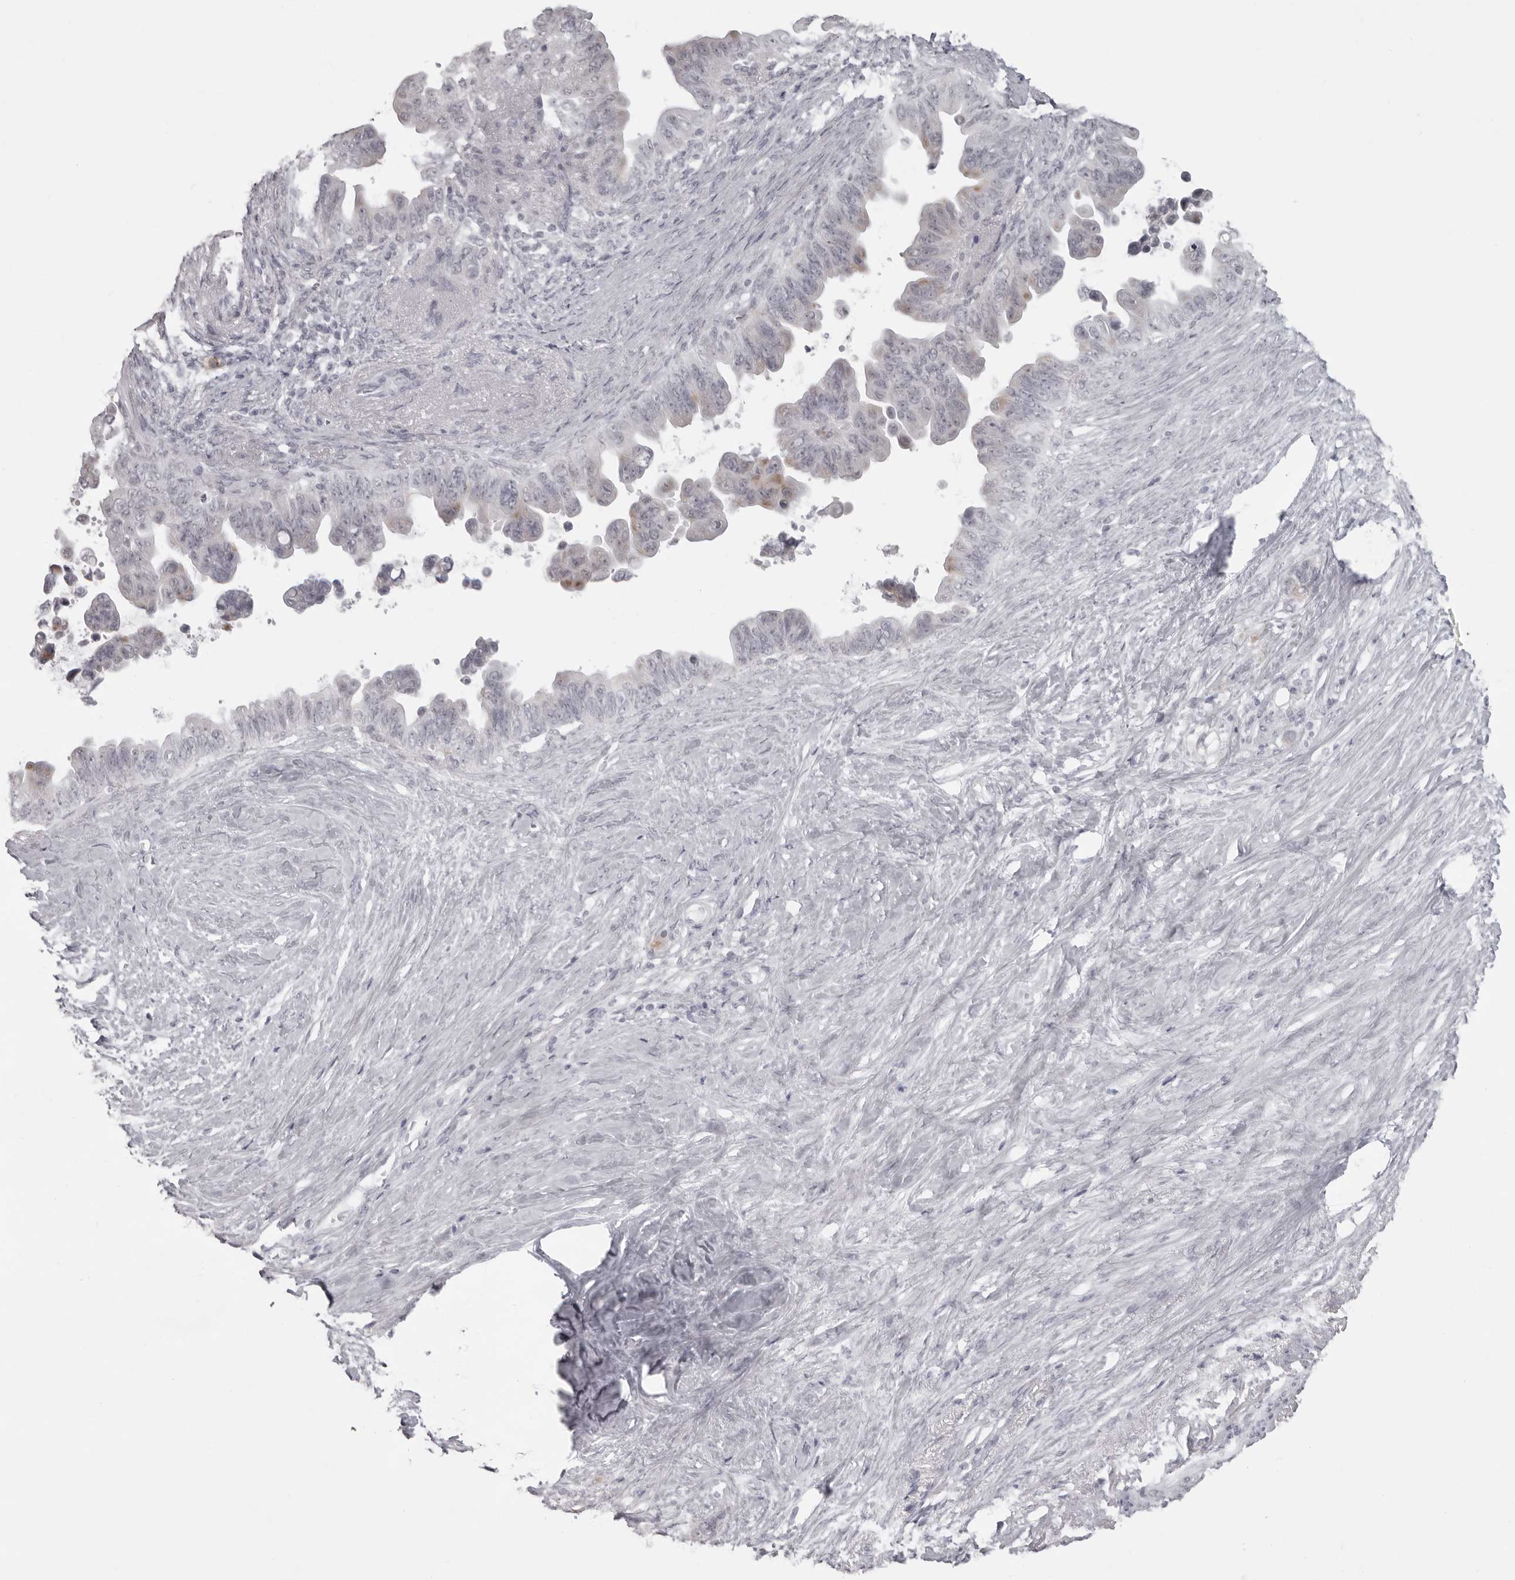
{"staining": {"intensity": "moderate", "quantity": "<25%", "location": "cytoplasmic/membranous"}, "tissue": "pancreatic cancer", "cell_type": "Tumor cells", "image_type": "cancer", "snomed": [{"axis": "morphology", "description": "Adenocarcinoma, NOS"}, {"axis": "topography", "description": "Pancreas"}], "caption": "Immunohistochemical staining of pancreatic adenocarcinoma demonstrates moderate cytoplasmic/membranous protein positivity in about <25% of tumor cells.", "gene": "NUDT18", "patient": {"sex": "female", "age": 72}}